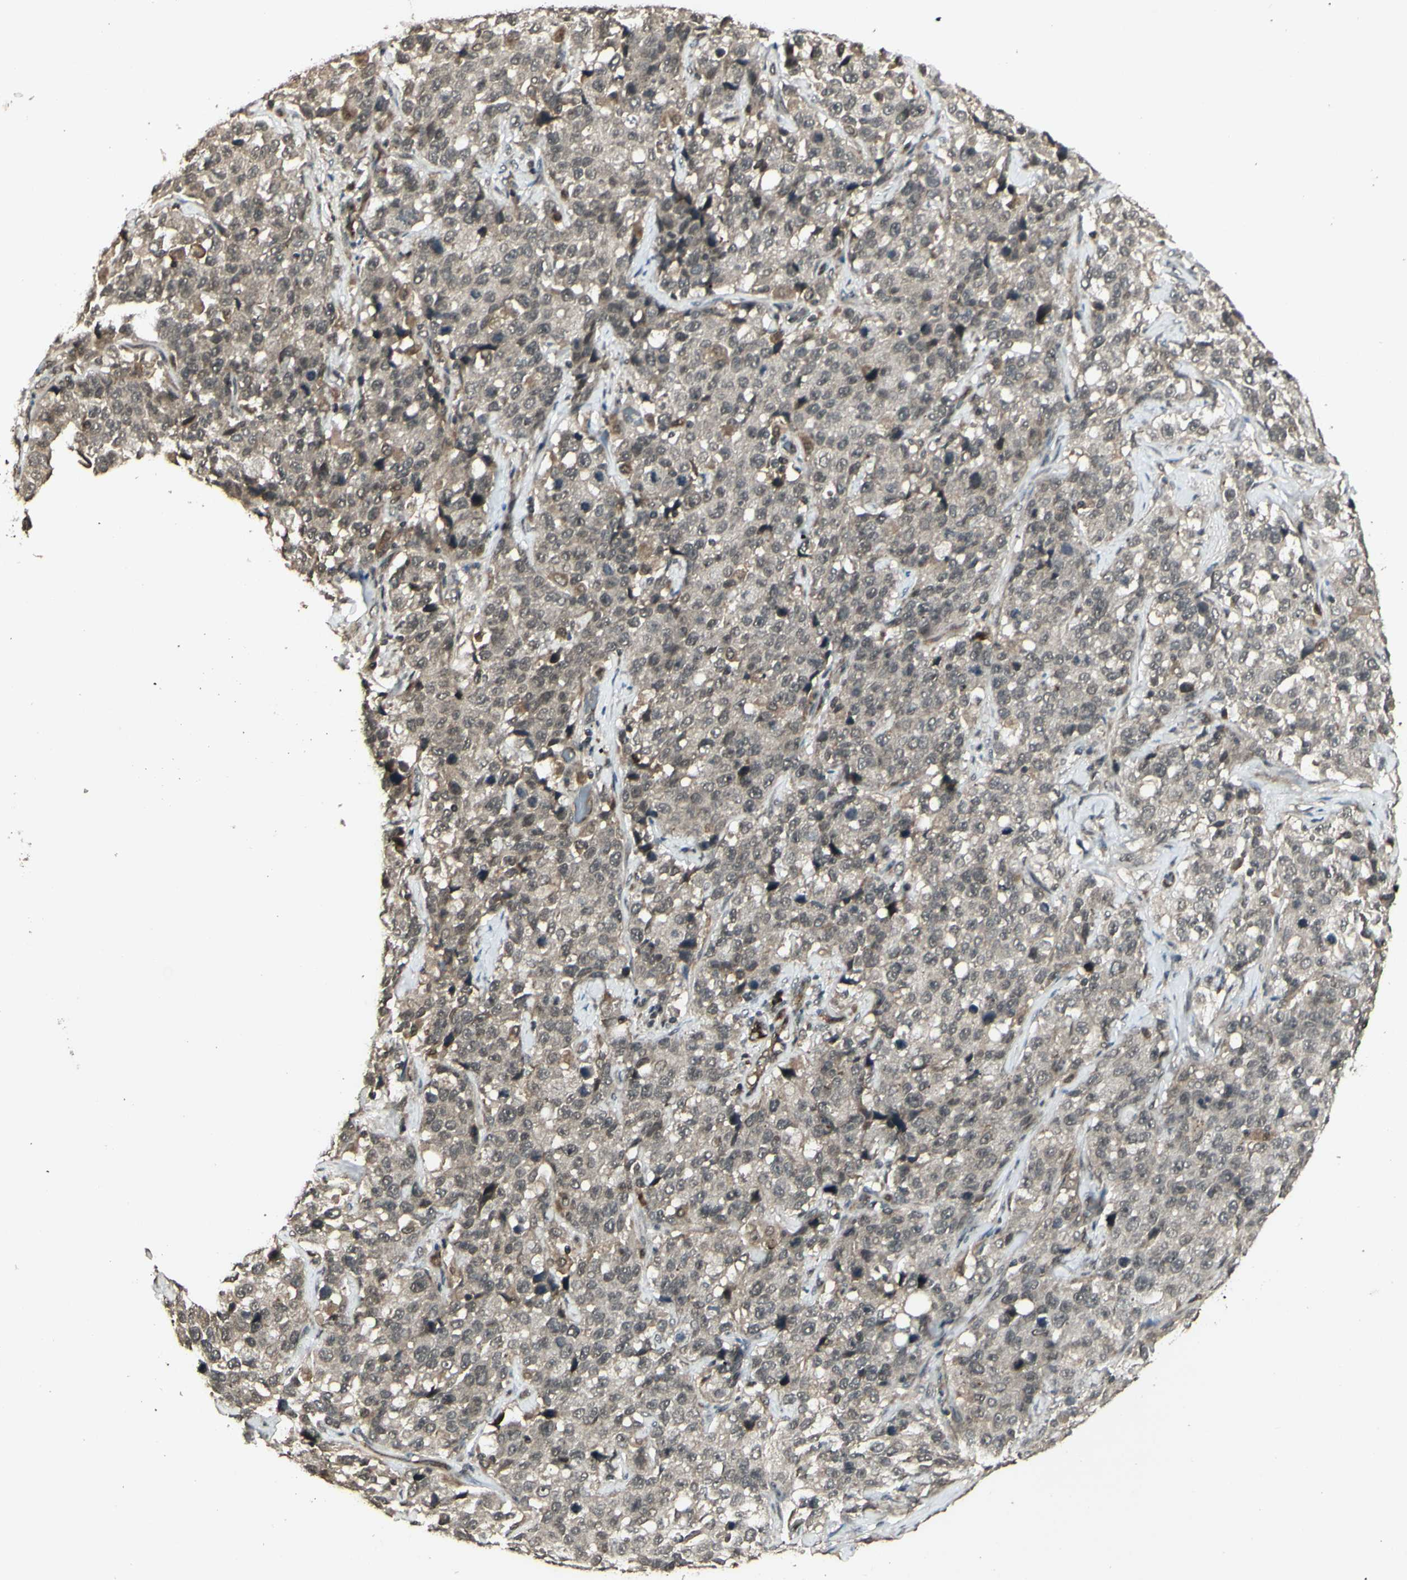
{"staining": {"intensity": "weak", "quantity": "25%-75%", "location": "cytoplasmic/membranous"}, "tissue": "stomach cancer", "cell_type": "Tumor cells", "image_type": "cancer", "snomed": [{"axis": "morphology", "description": "Normal tissue, NOS"}, {"axis": "morphology", "description": "Adenocarcinoma, NOS"}, {"axis": "topography", "description": "Stomach"}], "caption": "IHC of human stomach cancer exhibits low levels of weak cytoplasmic/membranous staining in about 25%-75% of tumor cells.", "gene": "BLNK", "patient": {"sex": "male", "age": 48}}